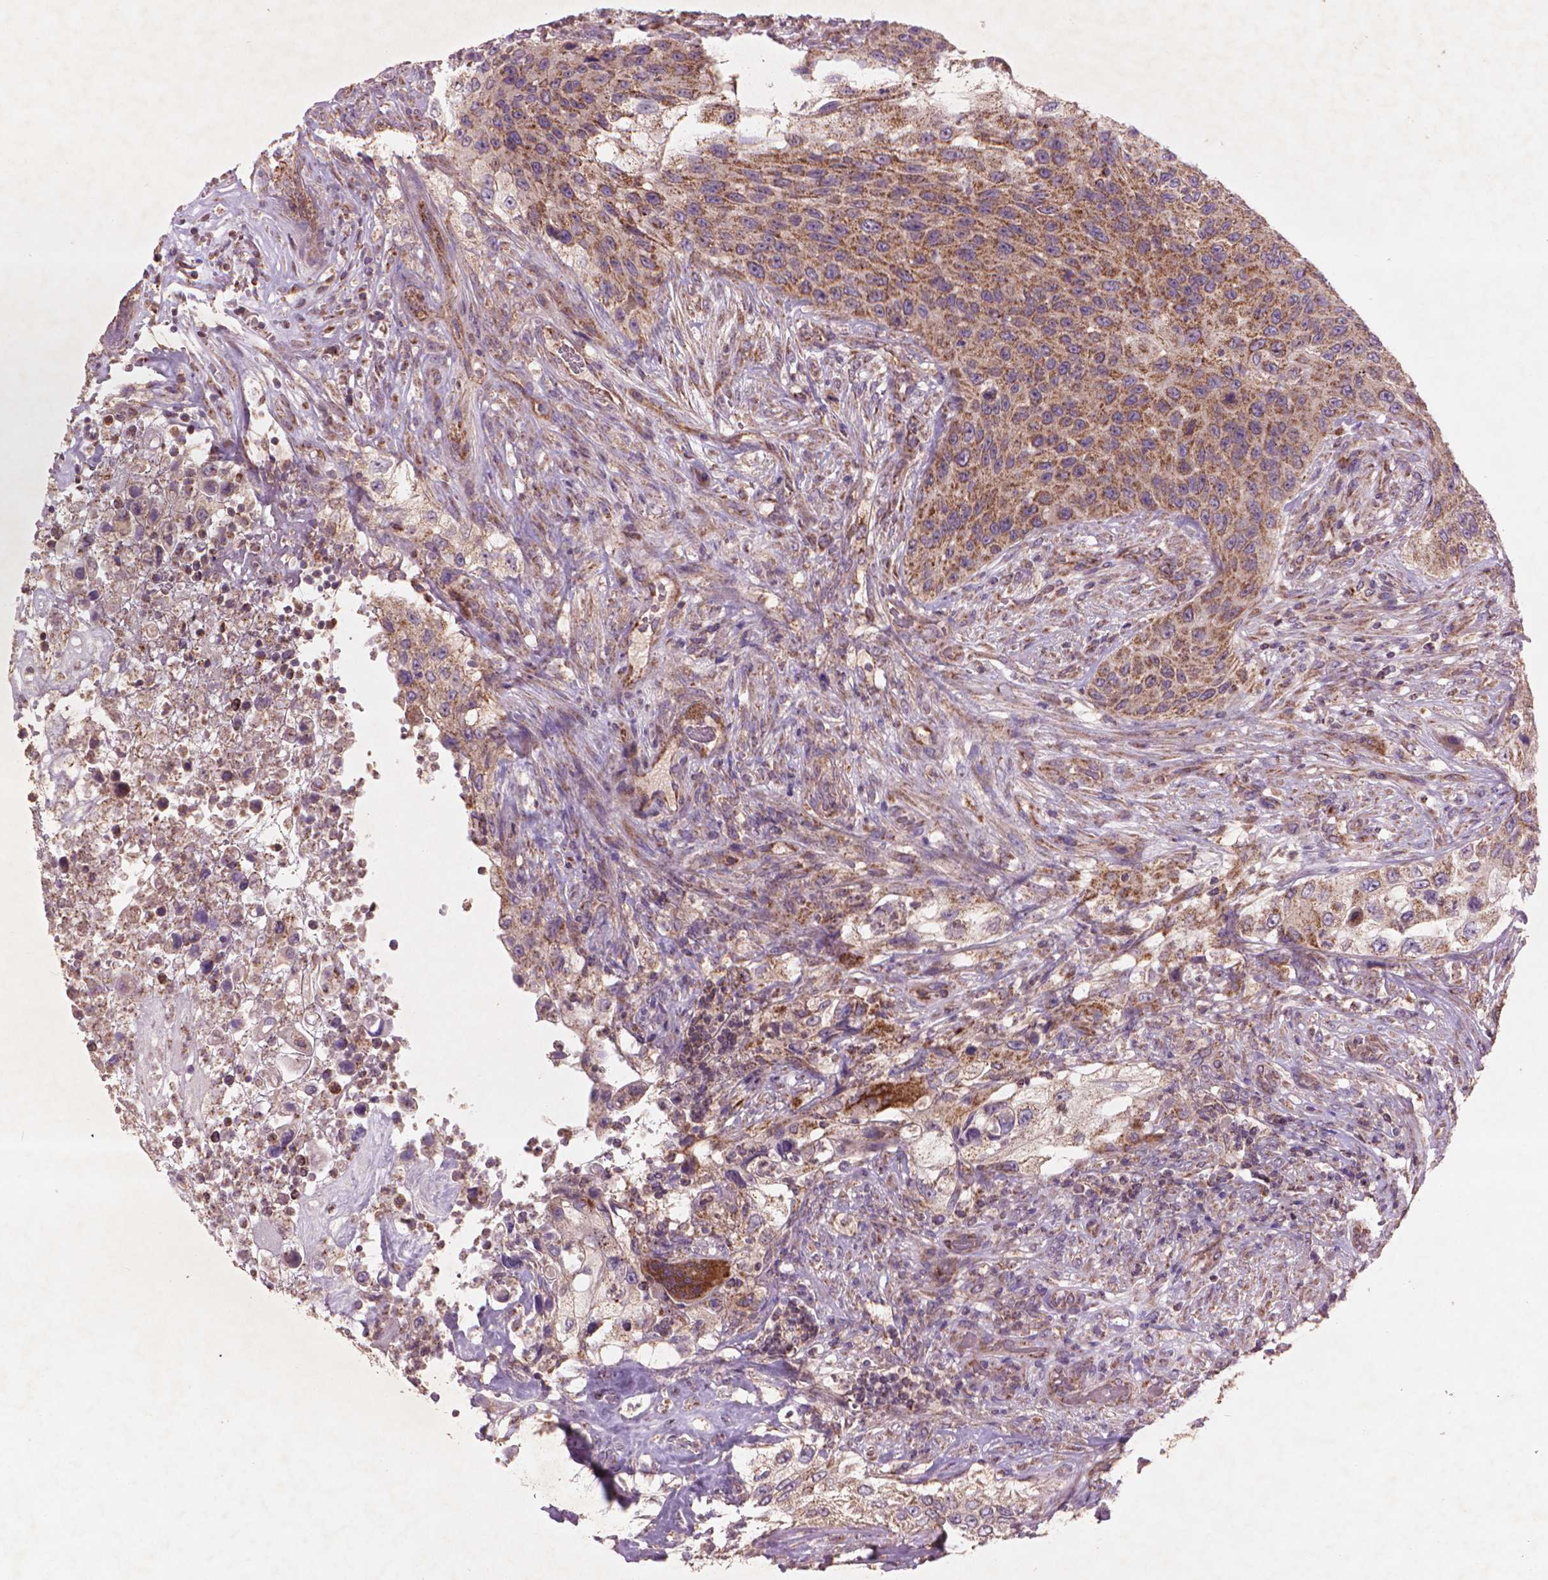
{"staining": {"intensity": "moderate", "quantity": ">75%", "location": "cytoplasmic/membranous"}, "tissue": "urothelial cancer", "cell_type": "Tumor cells", "image_type": "cancer", "snomed": [{"axis": "morphology", "description": "Urothelial carcinoma, High grade"}, {"axis": "topography", "description": "Urinary bladder"}], "caption": "Immunohistochemistry (IHC) photomicrograph of neoplastic tissue: urothelial carcinoma (high-grade) stained using immunohistochemistry (IHC) reveals medium levels of moderate protein expression localized specifically in the cytoplasmic/membranous of tumor cells, appearing as a cytoplasmic/membranous brown color.", "gene": "NLRX1", "patient": {"sex": "female", "age": 60}}